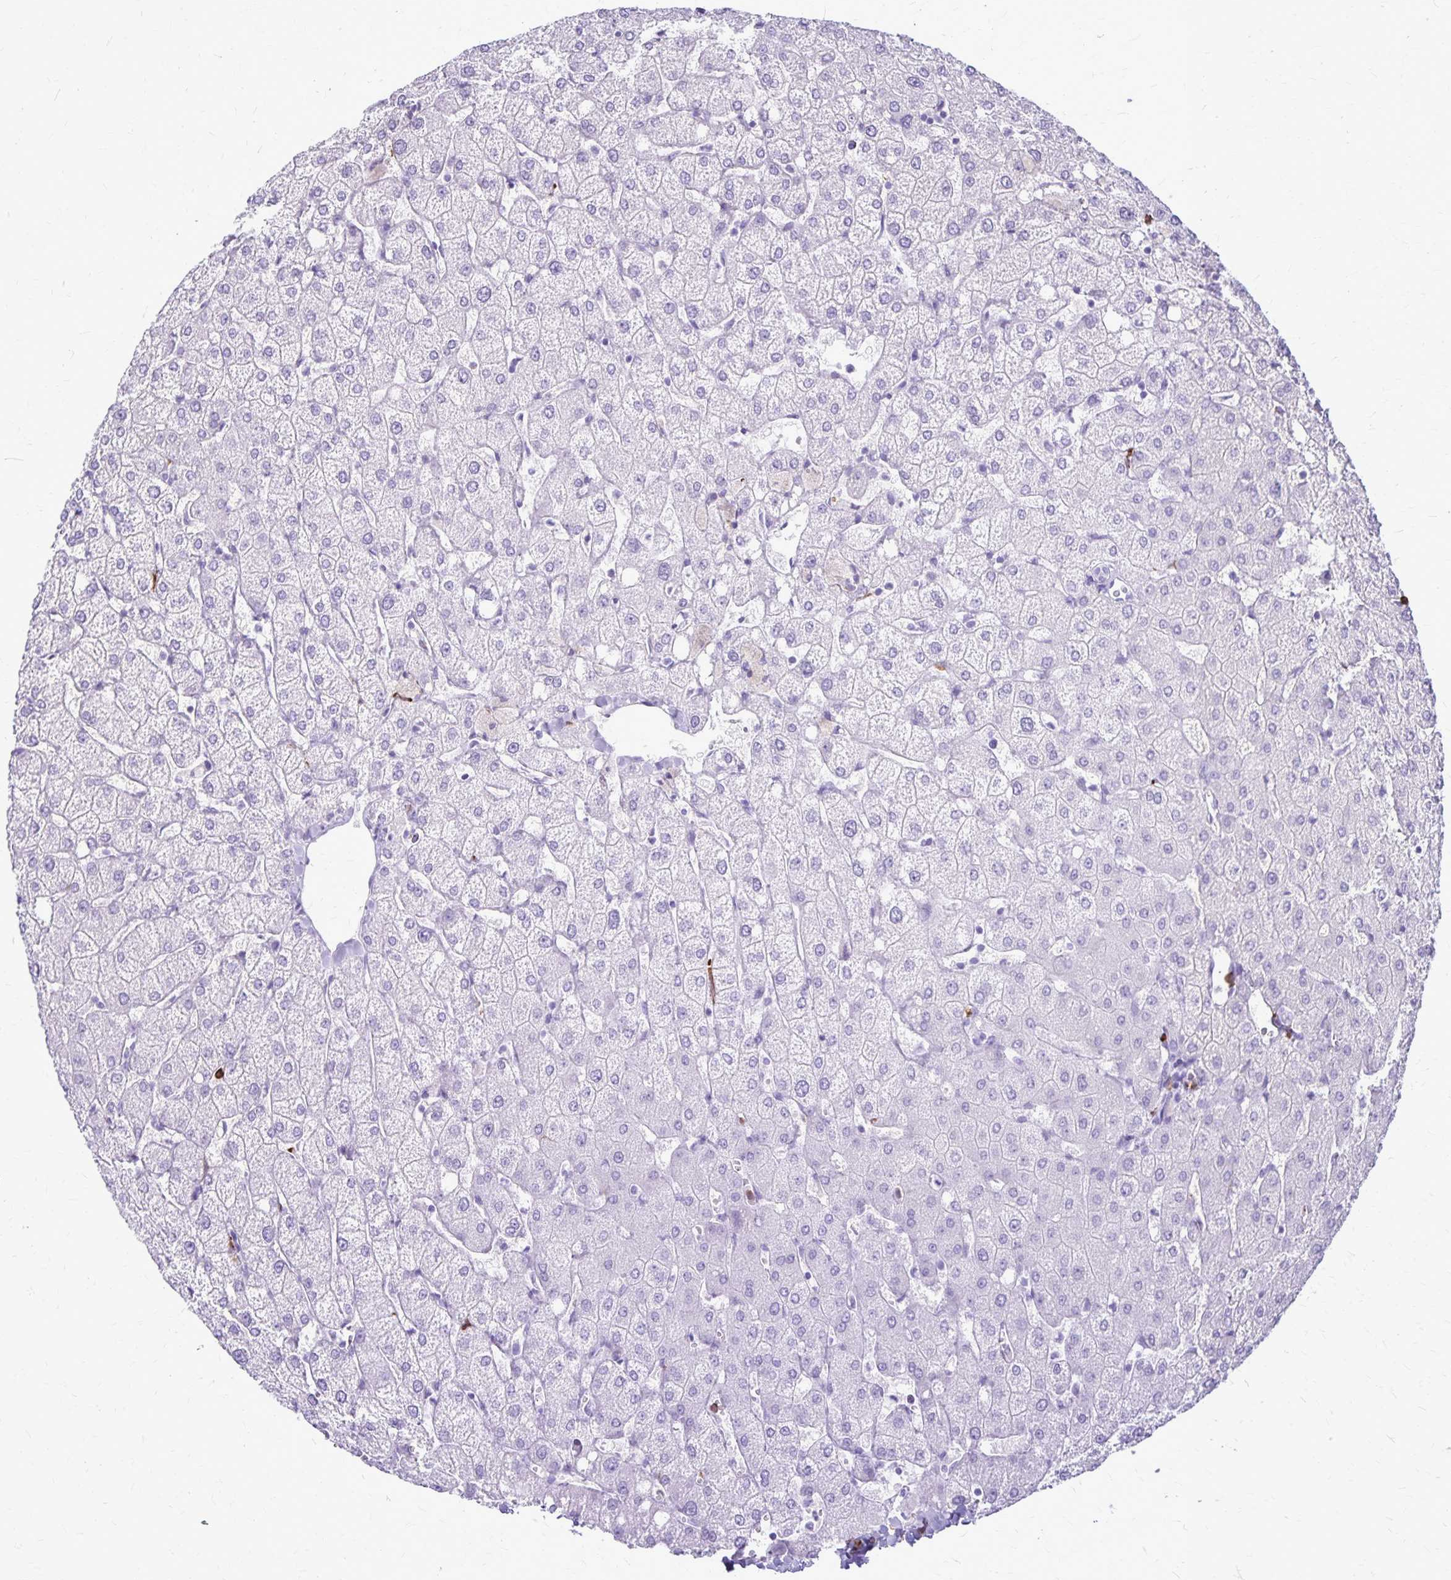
{"staining": {"intensity": "negative", "quantity": "none", "location": "none"}, "tissue": "liver", "cell_type": "Cholangiocytes", "image_type": "normal", "snomed": [{"axis": "morphology", "description": "Normal tissue, NOS"}, {"axis": "topography", "description": "Liver"}], "caption": "DAB (3,3'-diaminobenzidine) immunohistochemical staining of benign human liver displays no significant expression in cholangiocytes. Nuclei are stained in blue.", "gene": "RTN1", "patient": {"sex": "female", "age": 54}}